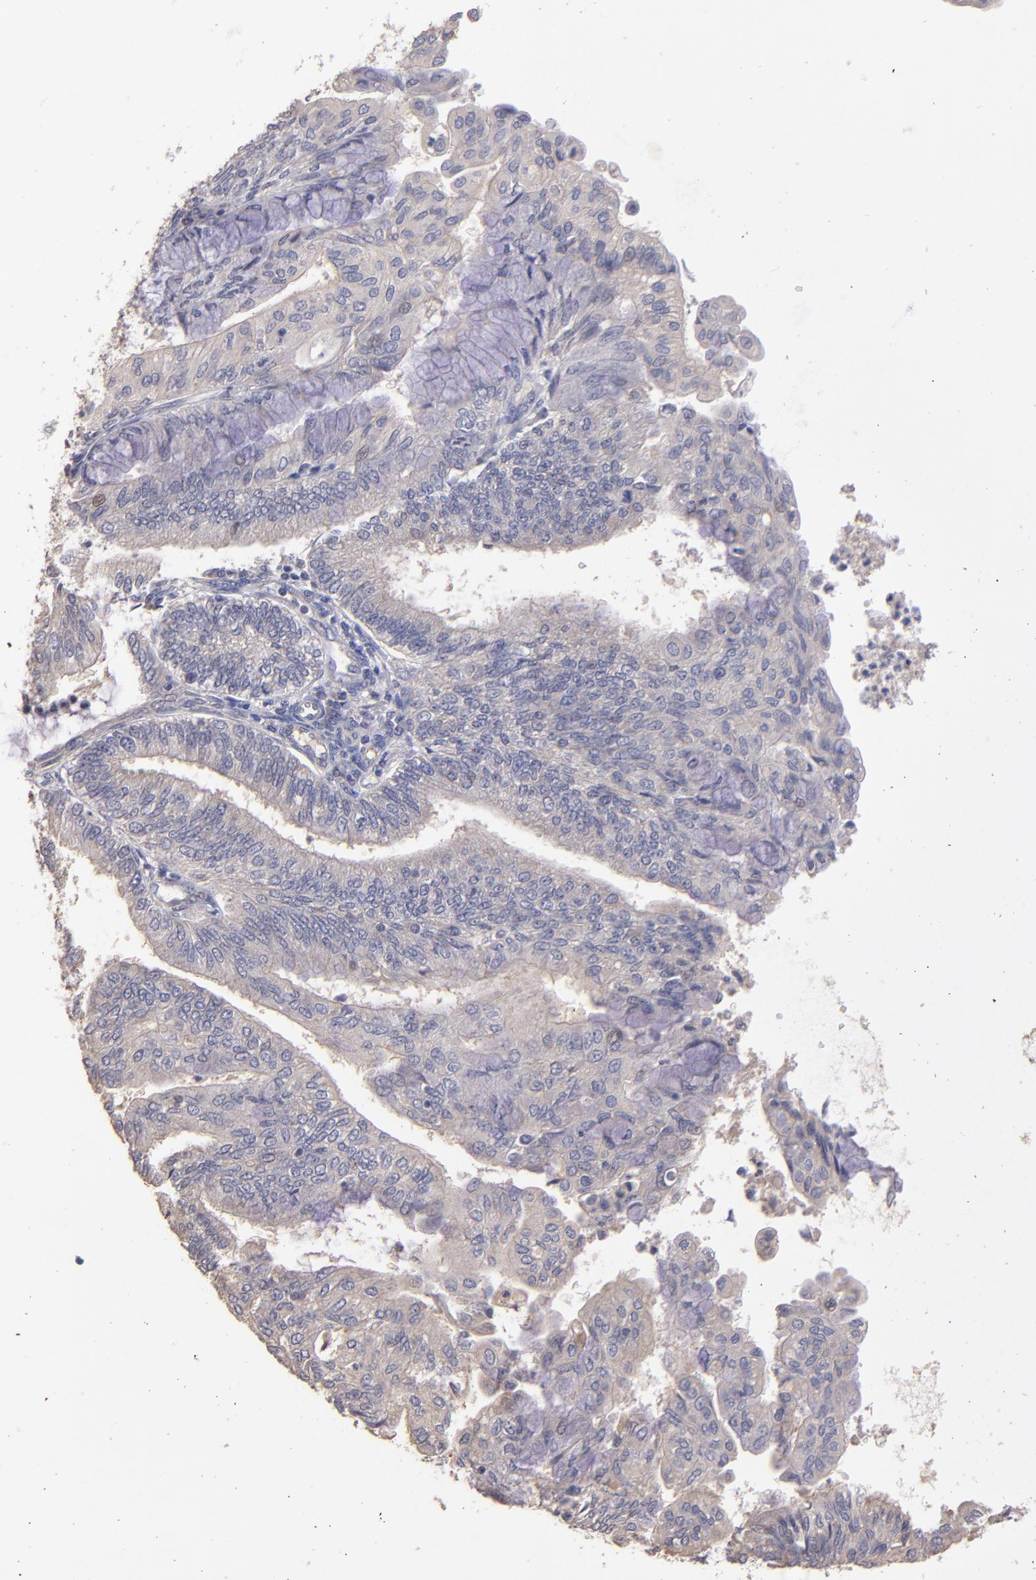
{"staining": {"intensity": "negative", "quantity": "none", "location": "none"}, "tissue": "endometrial cancer", "cell_type": "Tumor cells", "image_type": "cancer", "snomed": [{"axis": "morphology", "description": "Adenocarcinoma, NOS"}, {"axis": "topography", "description": "Endometrium"}], "caption": "DAB immunohistochemical staining of human endometrial cancer (adenocarcinoma) demonstrates no significant positivity in tumor cells.", "gene": "GNAZ", "patient": {"sex": "female", "age": 59}}